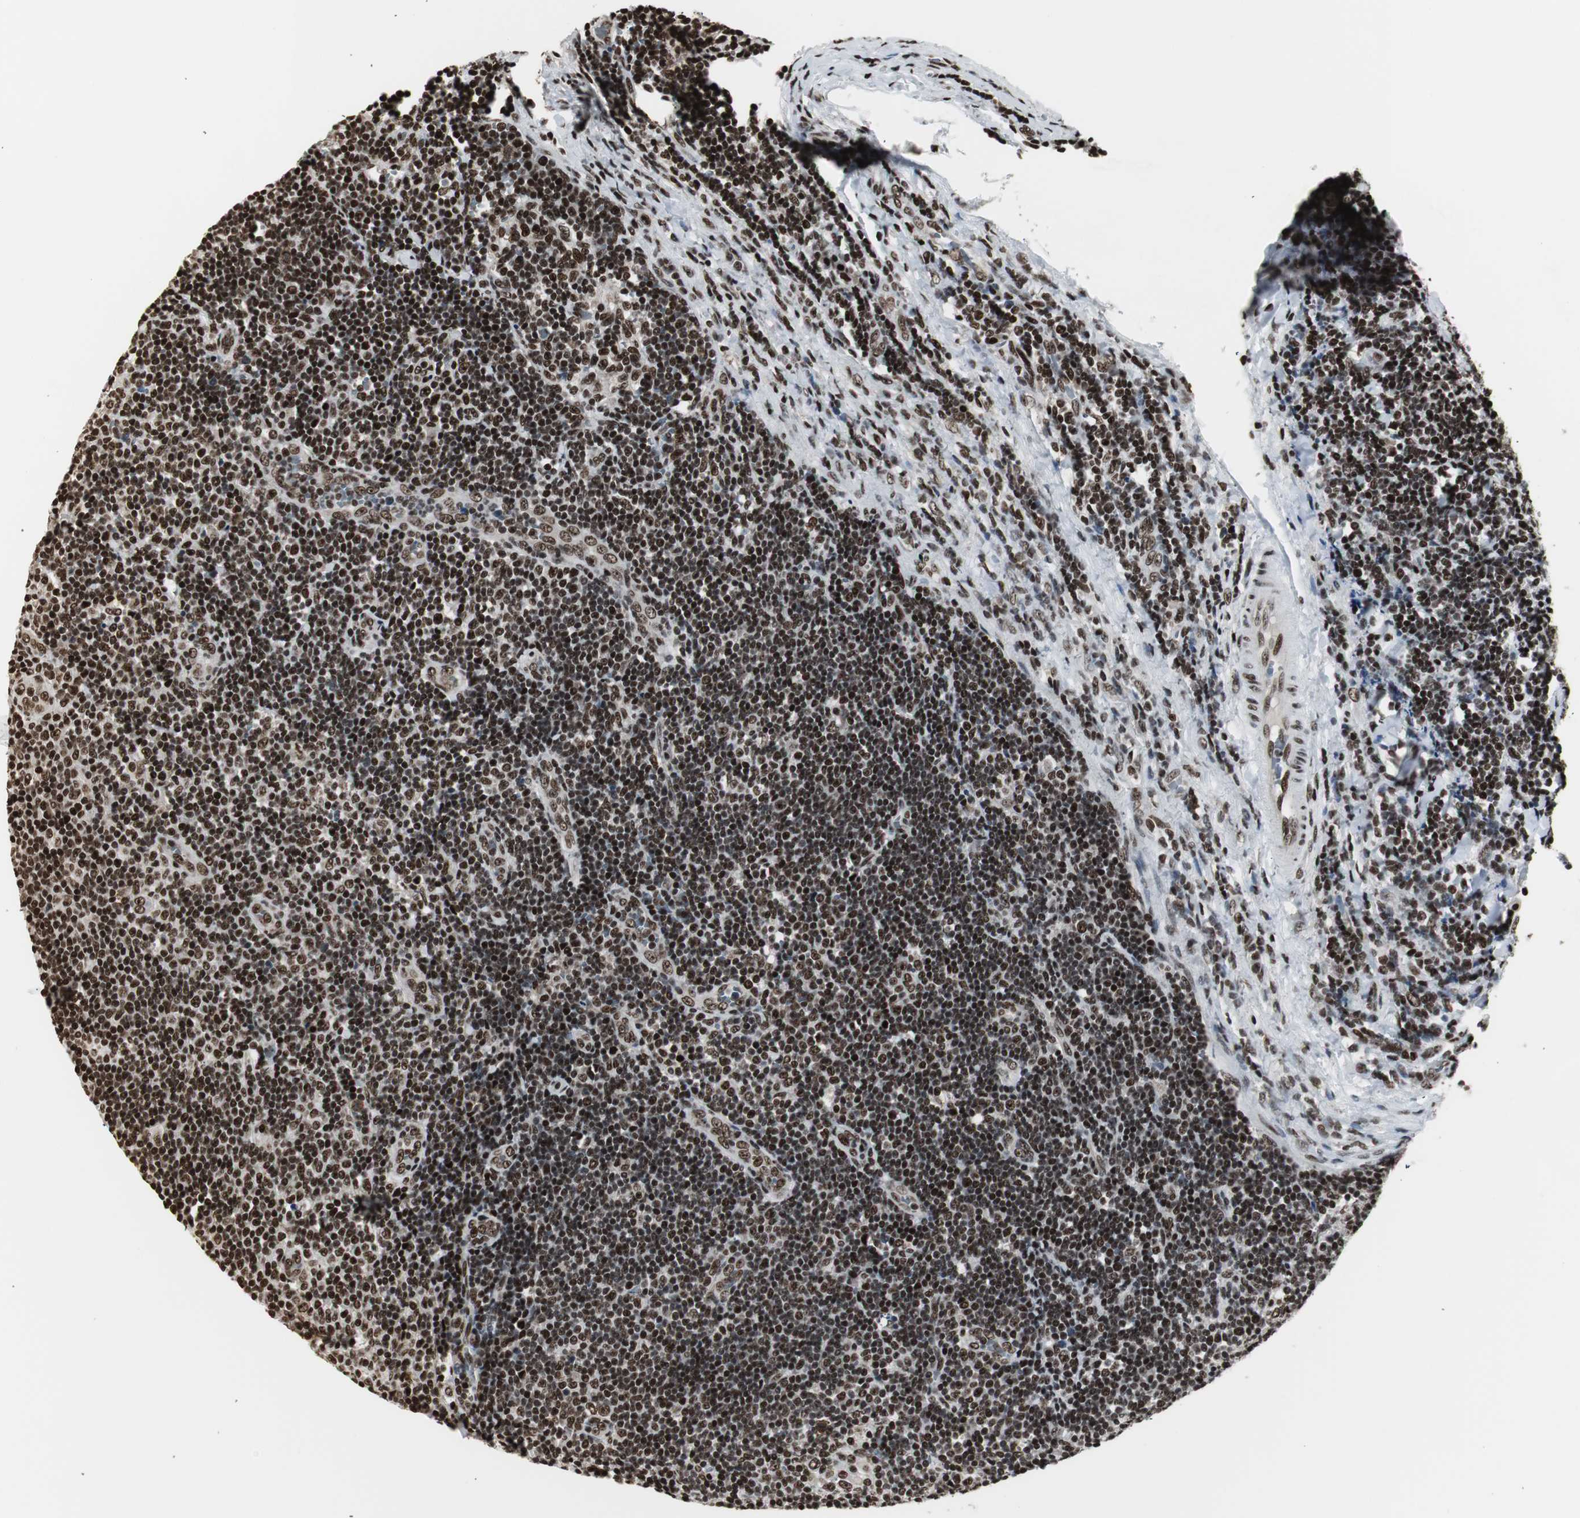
{"staining": {"intensity": "strong", "quantity": ">75%", "location": "nuclear"}, "tissue": "lymph node", "cell_type": "Germinal center cells", "image_type": "normal", "snomed": [{"axis": "morphology", "description": "Normal tissue, NOS"}, {"axis": "topography", "description": "Lymph node"}, {"axis": "topography", "description": "Salivary gland"}], "caption": "A histopathology image of human lymph node stained for a protein shows strong nuclear brown staining in germinal center cells. The staining was performed using DAB to visualize the protein expression in brown, while the nuclei were stained in blue with hematoxylin (Magnification: 20x).", "gene": "PARN", "patient": {"sex": "male", "age": 8}}